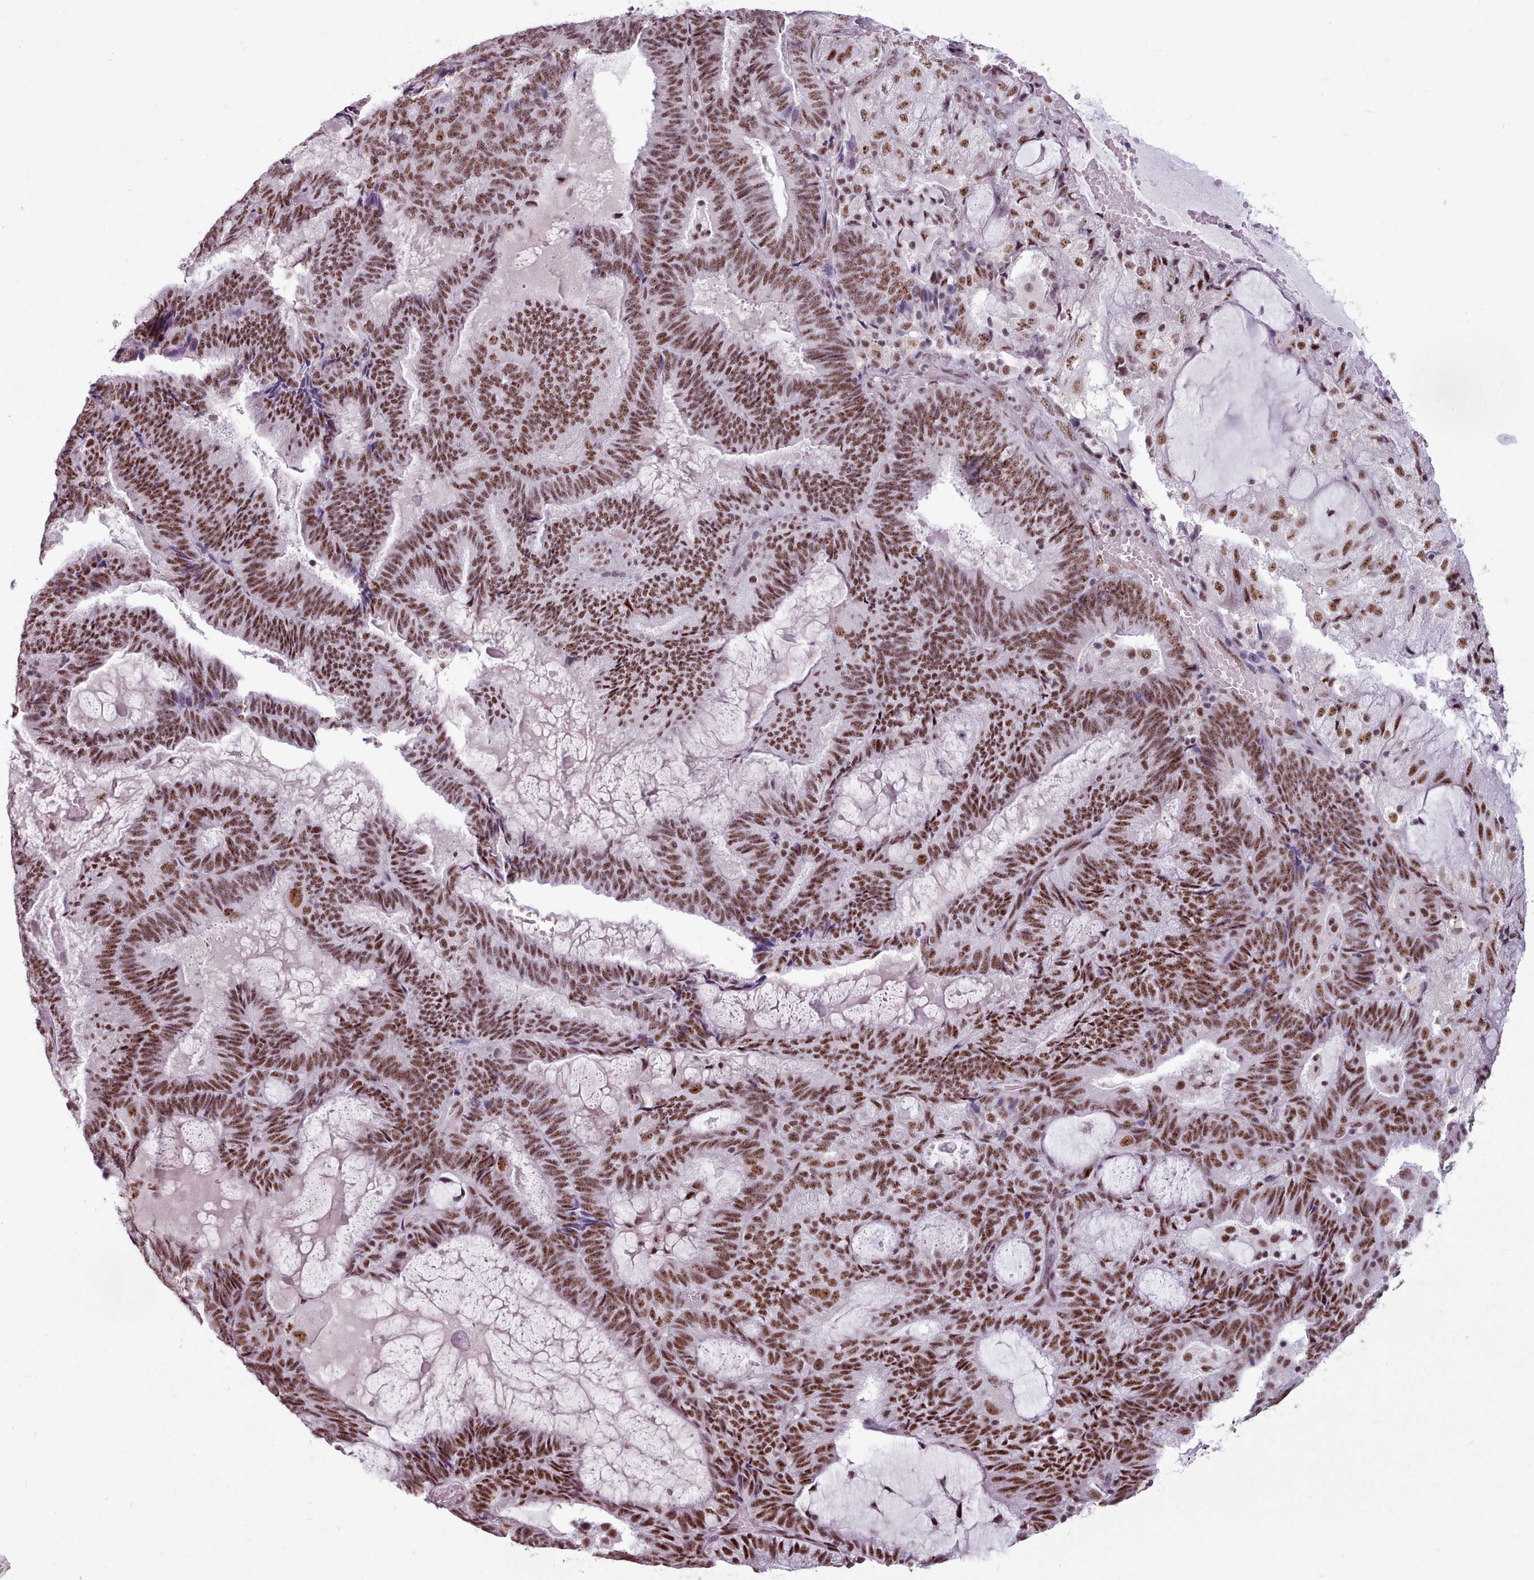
{"staining": {"intensity": "strong", "quantity": ">75%", "location": "nuclear"}, "tissue": "endometrial cancer", "cell_type": "Tumor cells", "image_type": "cancer", "snomed": [{"axis": "morphology", "description": "Adenocarcinoma, NOS"}, {"axis": "topography", "description": "Endometrium"}], "caption": "This image reveals immunohistochemistry staining of human endometrial adenocarcinoma, with high strong nuclear positivity in approximately >75% of tumor cells.", "gene": "SRRM1", "patient": {"sex": "female", "age": 81}}